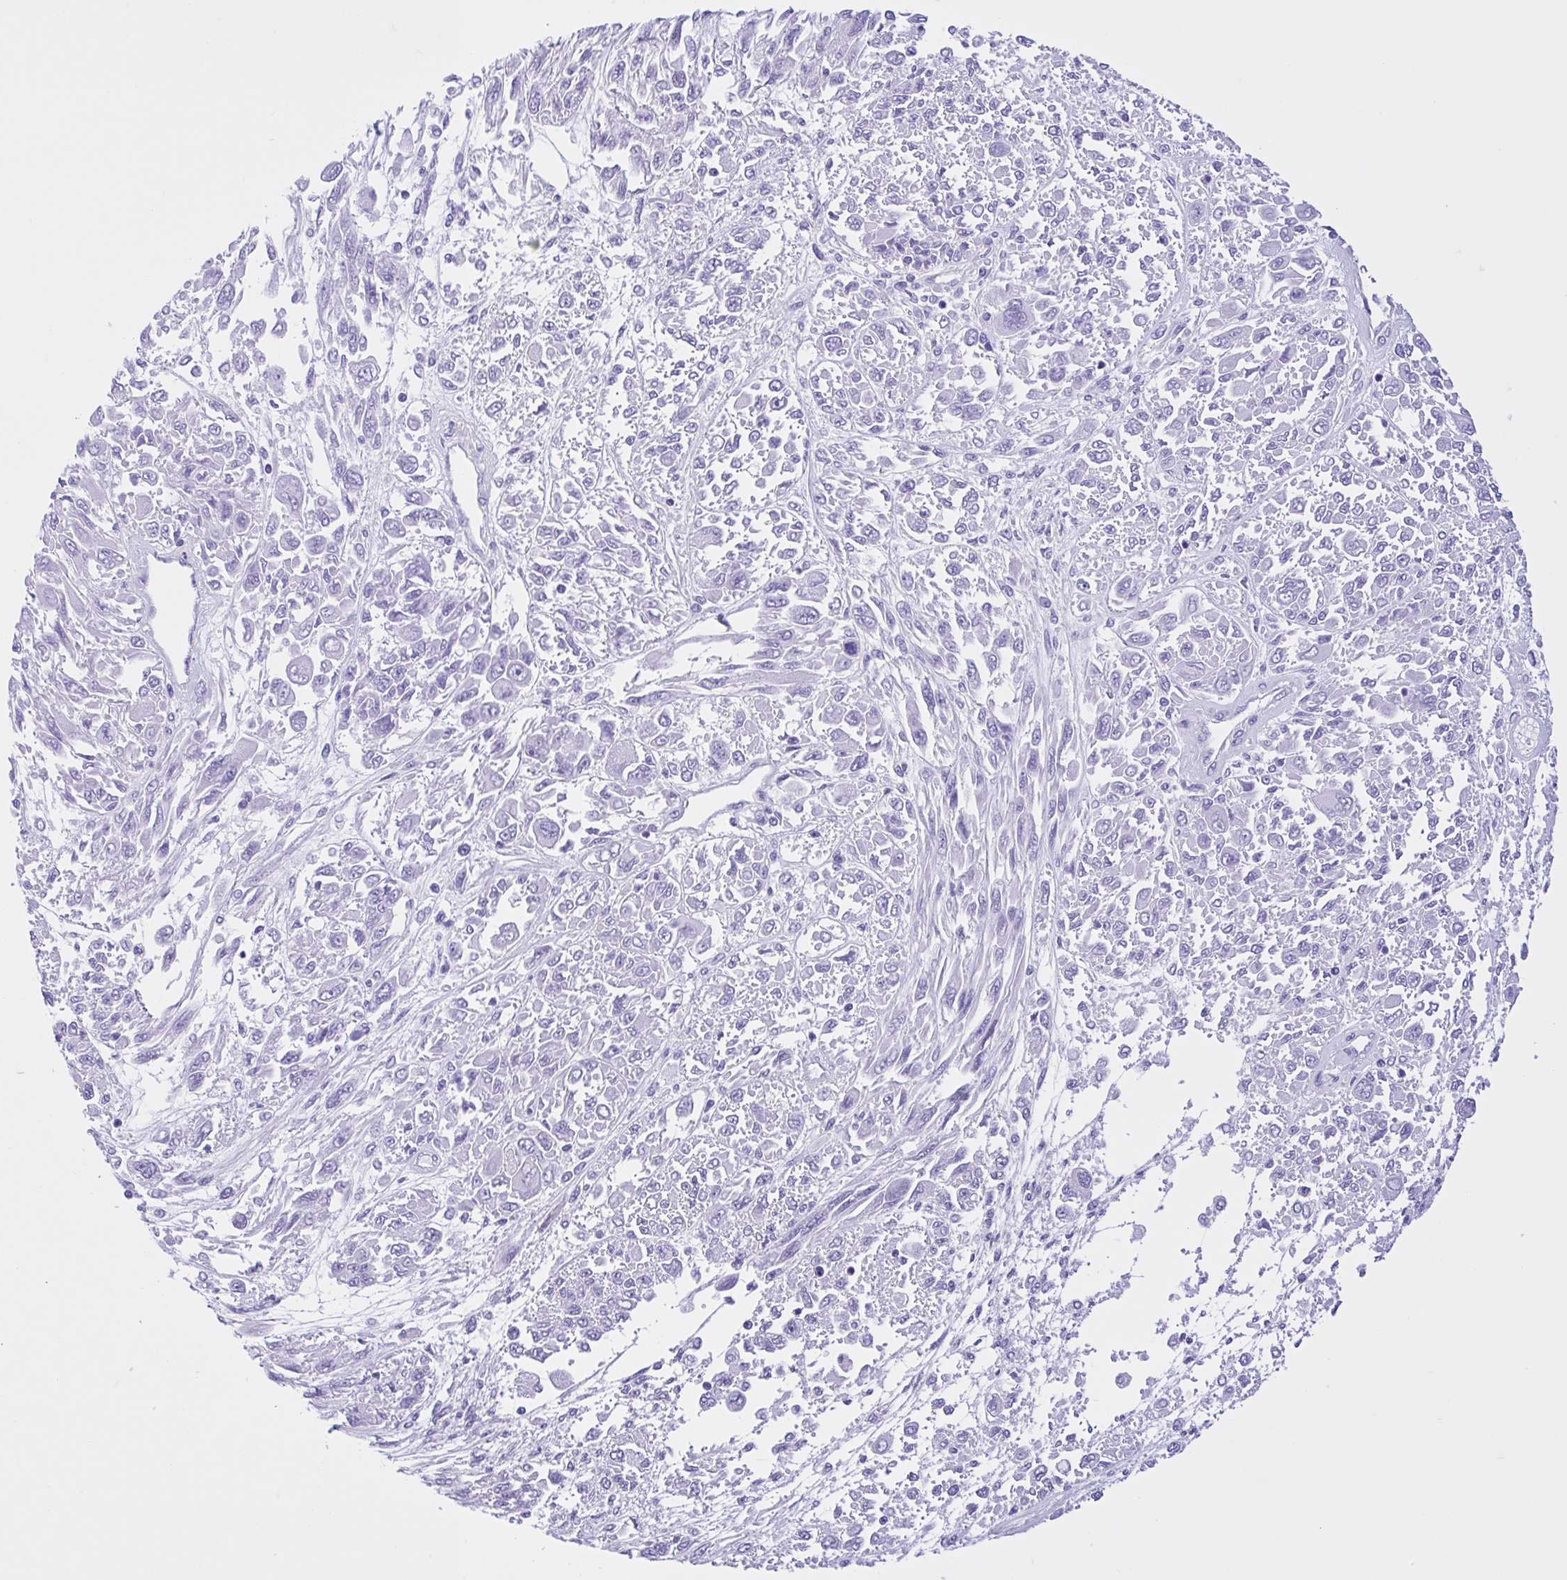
{"staining": {"intensity": "negative", "quantity": "none", "location": "none"}, "tissue": "melanoma", "cell_type": "Tumor cells", "image_type": "cancer", "snomed": [{"axis": "morphology", "description": "Malignant melanoma, NOS"}, {"axis": "topography", "description": "Skin"}], "caption": "This is an immunohistochemistry (IHC) micrograph of malignant melanoma. There is no positivity in tumor cells.", "gene": "IAPP", "patient": {"sex": "female", "age": 91}}